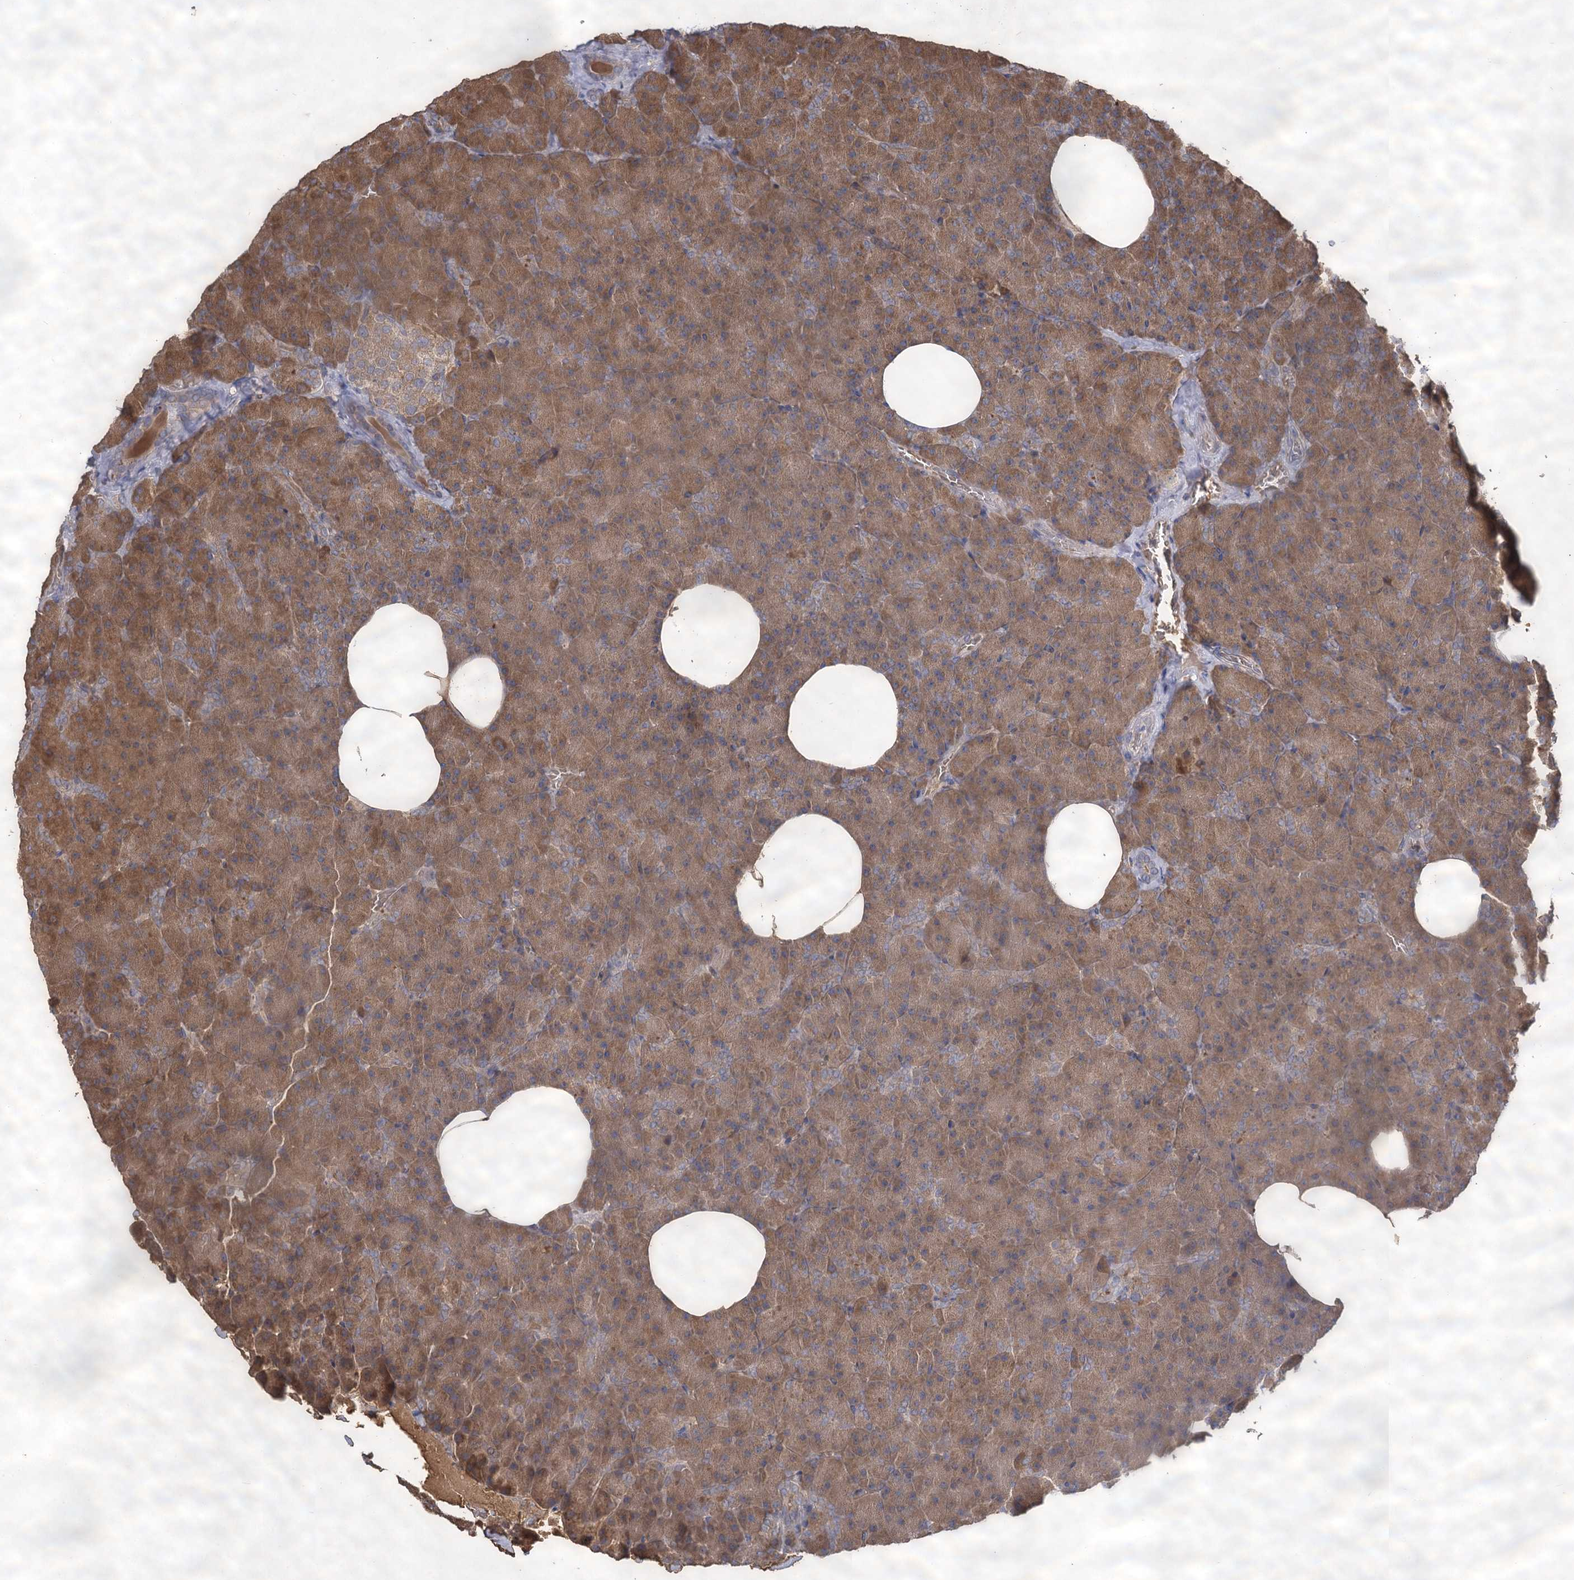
{"staining": {"intensity": "moderate", "quantity": ">75%", "location": "cytoplasmic/membranous"}, "tissue": "pancreas", "cell_type": "Exocrine glandular cells", "image_type": "normal", "snomed": [{"axis": "morphology", "description": "Normal tissue, NOS"}, {"axis": "morphology", "description": "Carcinoid, malignant, NOS"}, {"axis": "topography", "description": "Pancreas"}], "caption": "Moderate cytoplasmic/membranous staining is seen in about >75% of exocrine glandular cells in normal pancreas.", "gene": "USP50", "patient": {"sex": "female", "age": 35}}